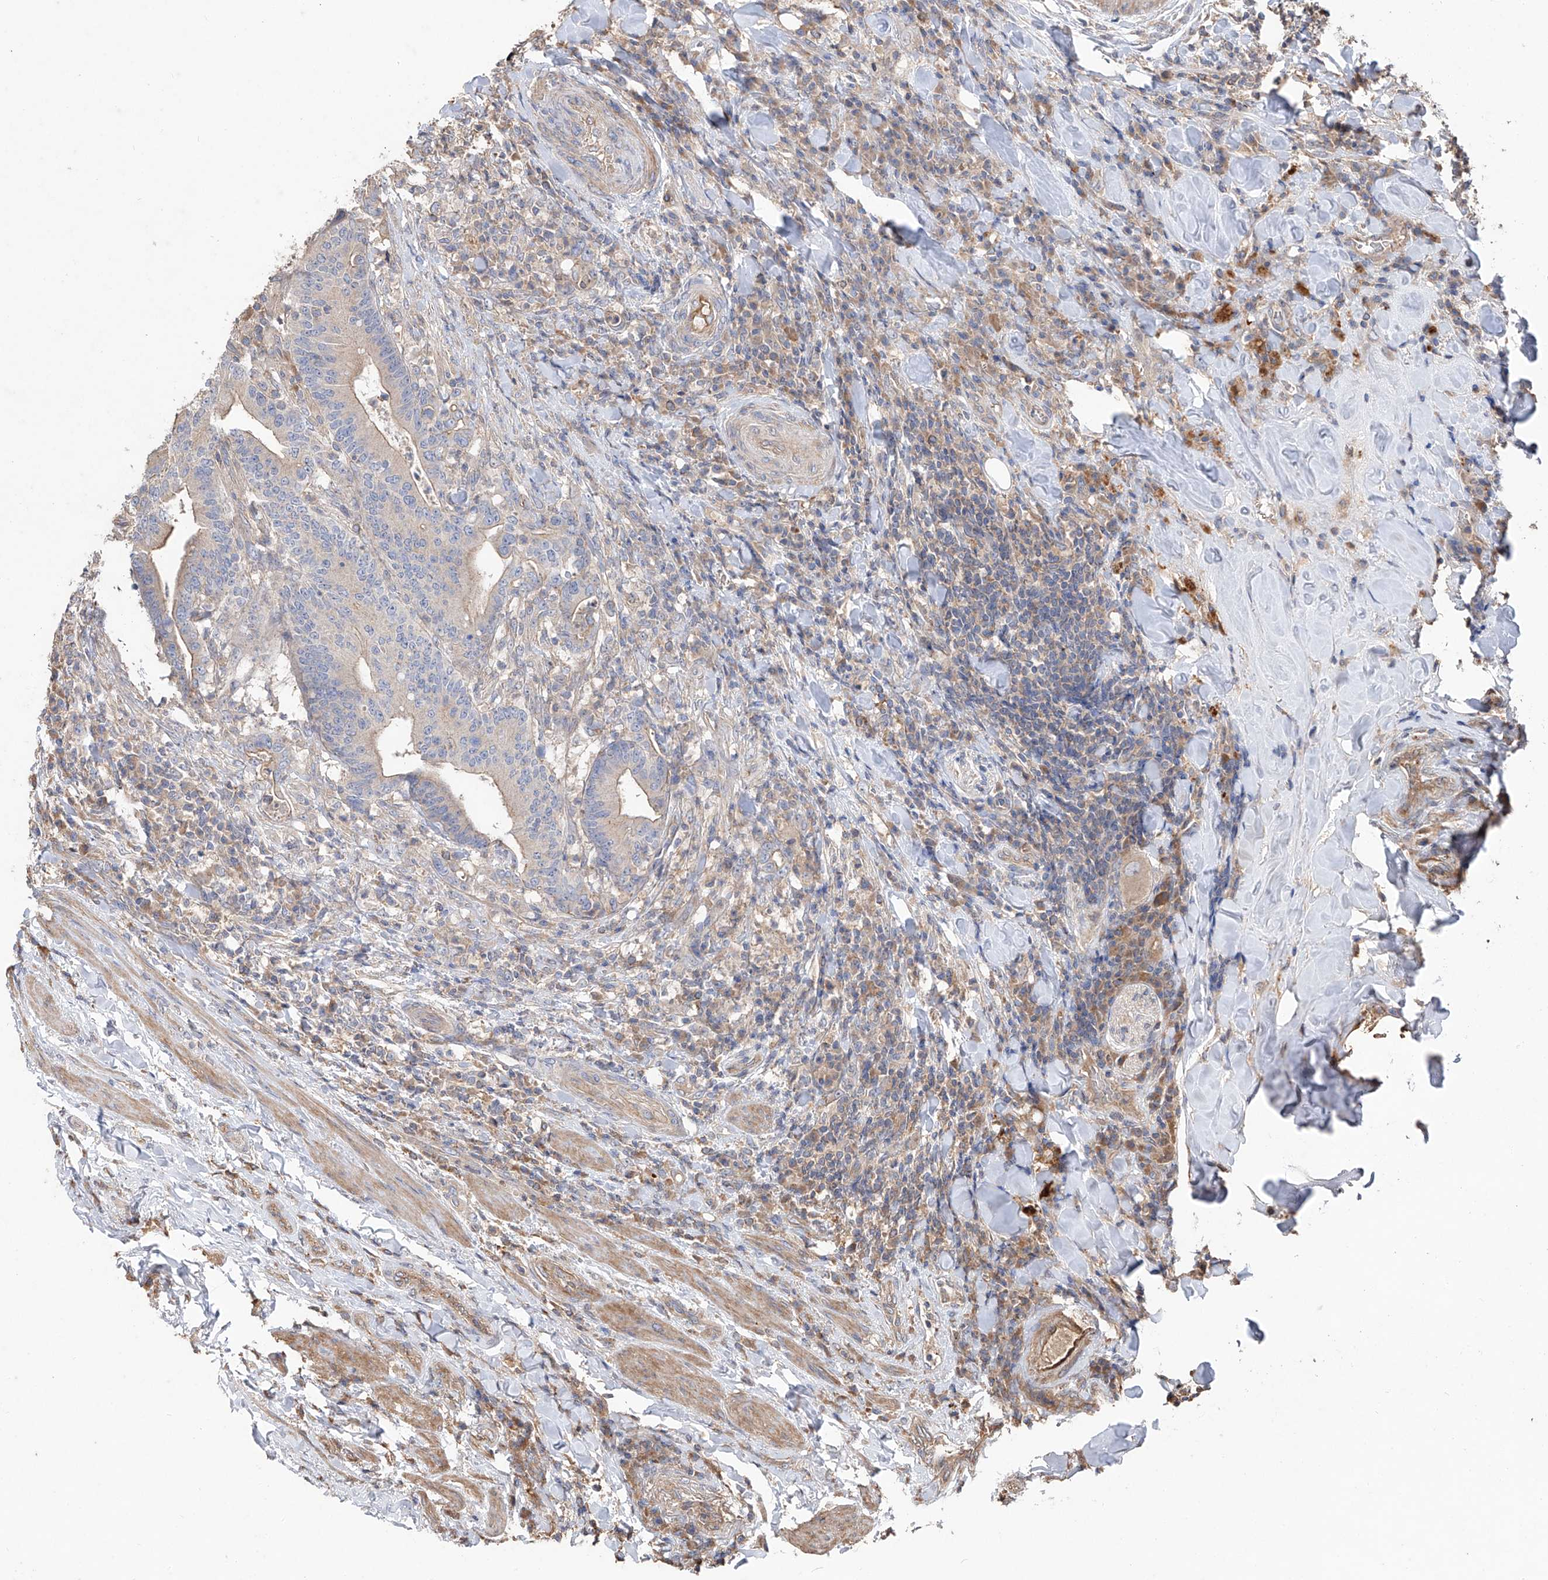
{"staining": {"intensity": "weak", "quantity": "25%-75%", "location": "cytoplasmic/membranous"}, "tissue": "colorectal cancer", "cell_type": "Tumor cells", "image_type": "cancer", "snomed": [{"axis": "morphology", "description": "Adenocarcinoma, NOS"}, {"axis": "topography", "description": "Colon"}], "caption": "A high-resolution histopathology image shows IHC staining of colorectal cancer (adenocarcinoma), which displays weak cytoplasmic/membranous expression in approximately 25%-75% of tumor cells. (DAB (3,3'-diaminobenzidine) IHC with brightfield microscopy, high magnification).", "gene": "EDN1", "patient": {"sex": "female", "age": 66}}